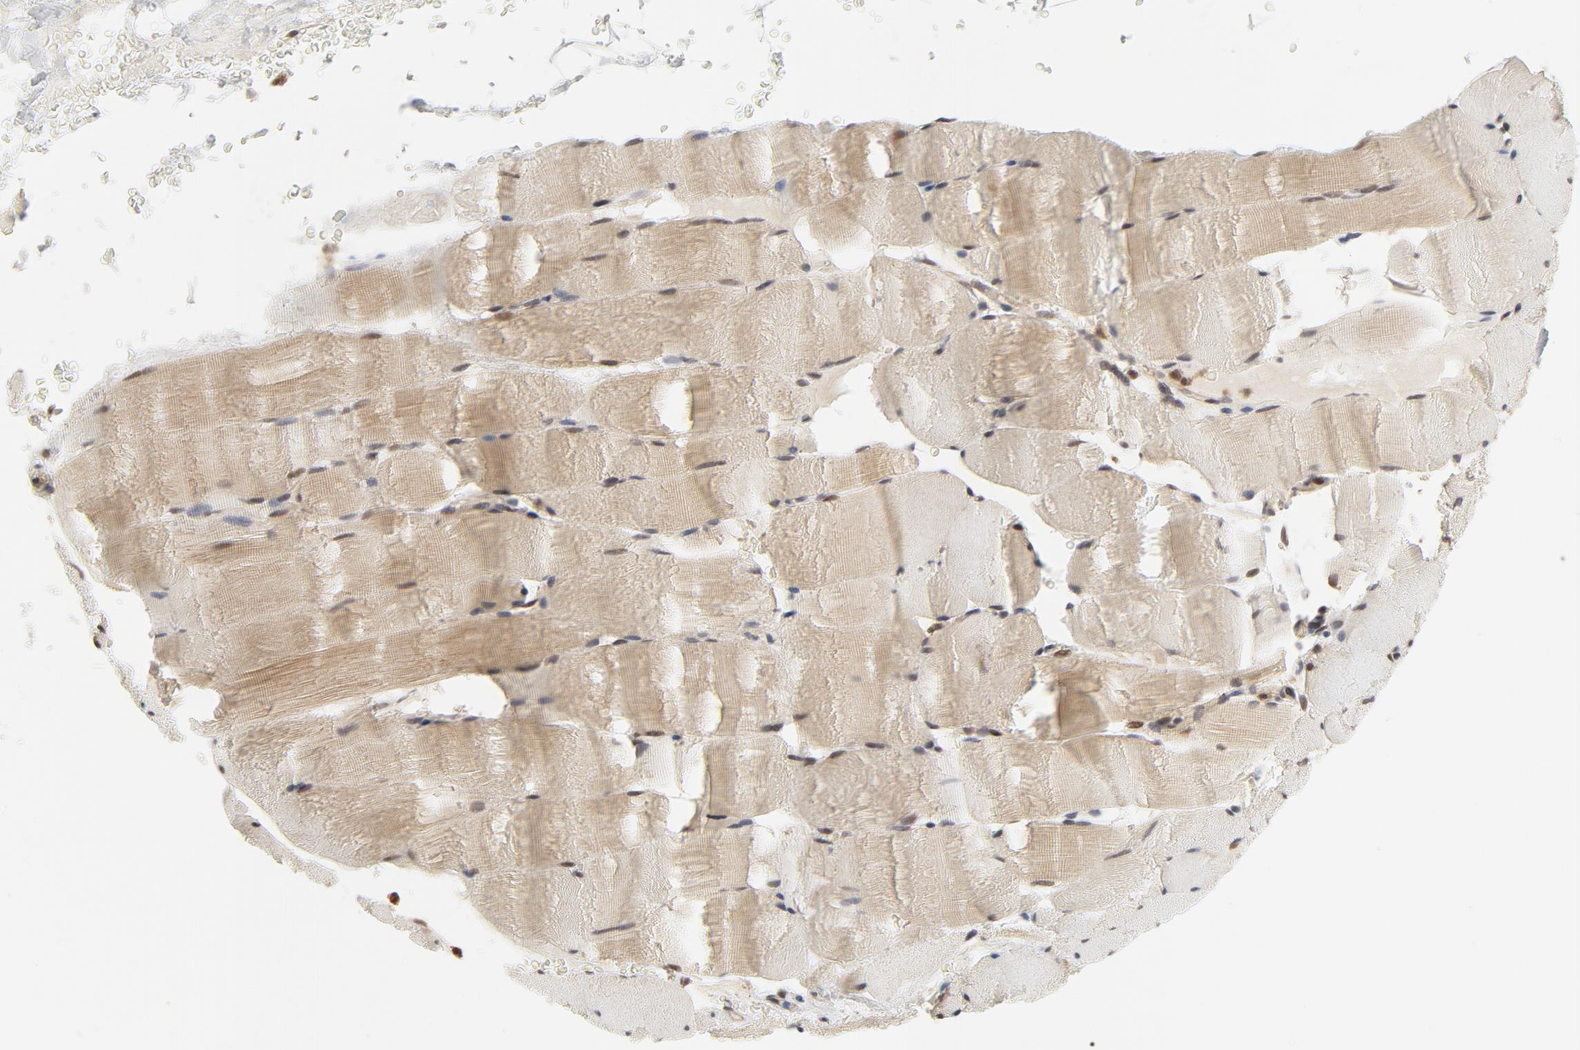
{"staining": {"intensity": "weak", "quantity": ">75%", "location": "cytoplasmic/membranous,nuclear"}, "tissue": "skeletal muscle", "cell_type": "Myocytes", "image_type": "normal", "snomed": [{"axis": "morphology", "description": "Normal tissue, NOS"}, {"axis": "topography", "description": "Skeletal muscle"}], "caption": "An IHC photomicrograph of unremarkable tissue is shown. Protein staining in brown highlights weak cytoplasmic/membranous,nuclear positivity in skeletal muscle within myocytes.", "gene": "NEDD8", "patient": {"sex": "male", "age": 62}}